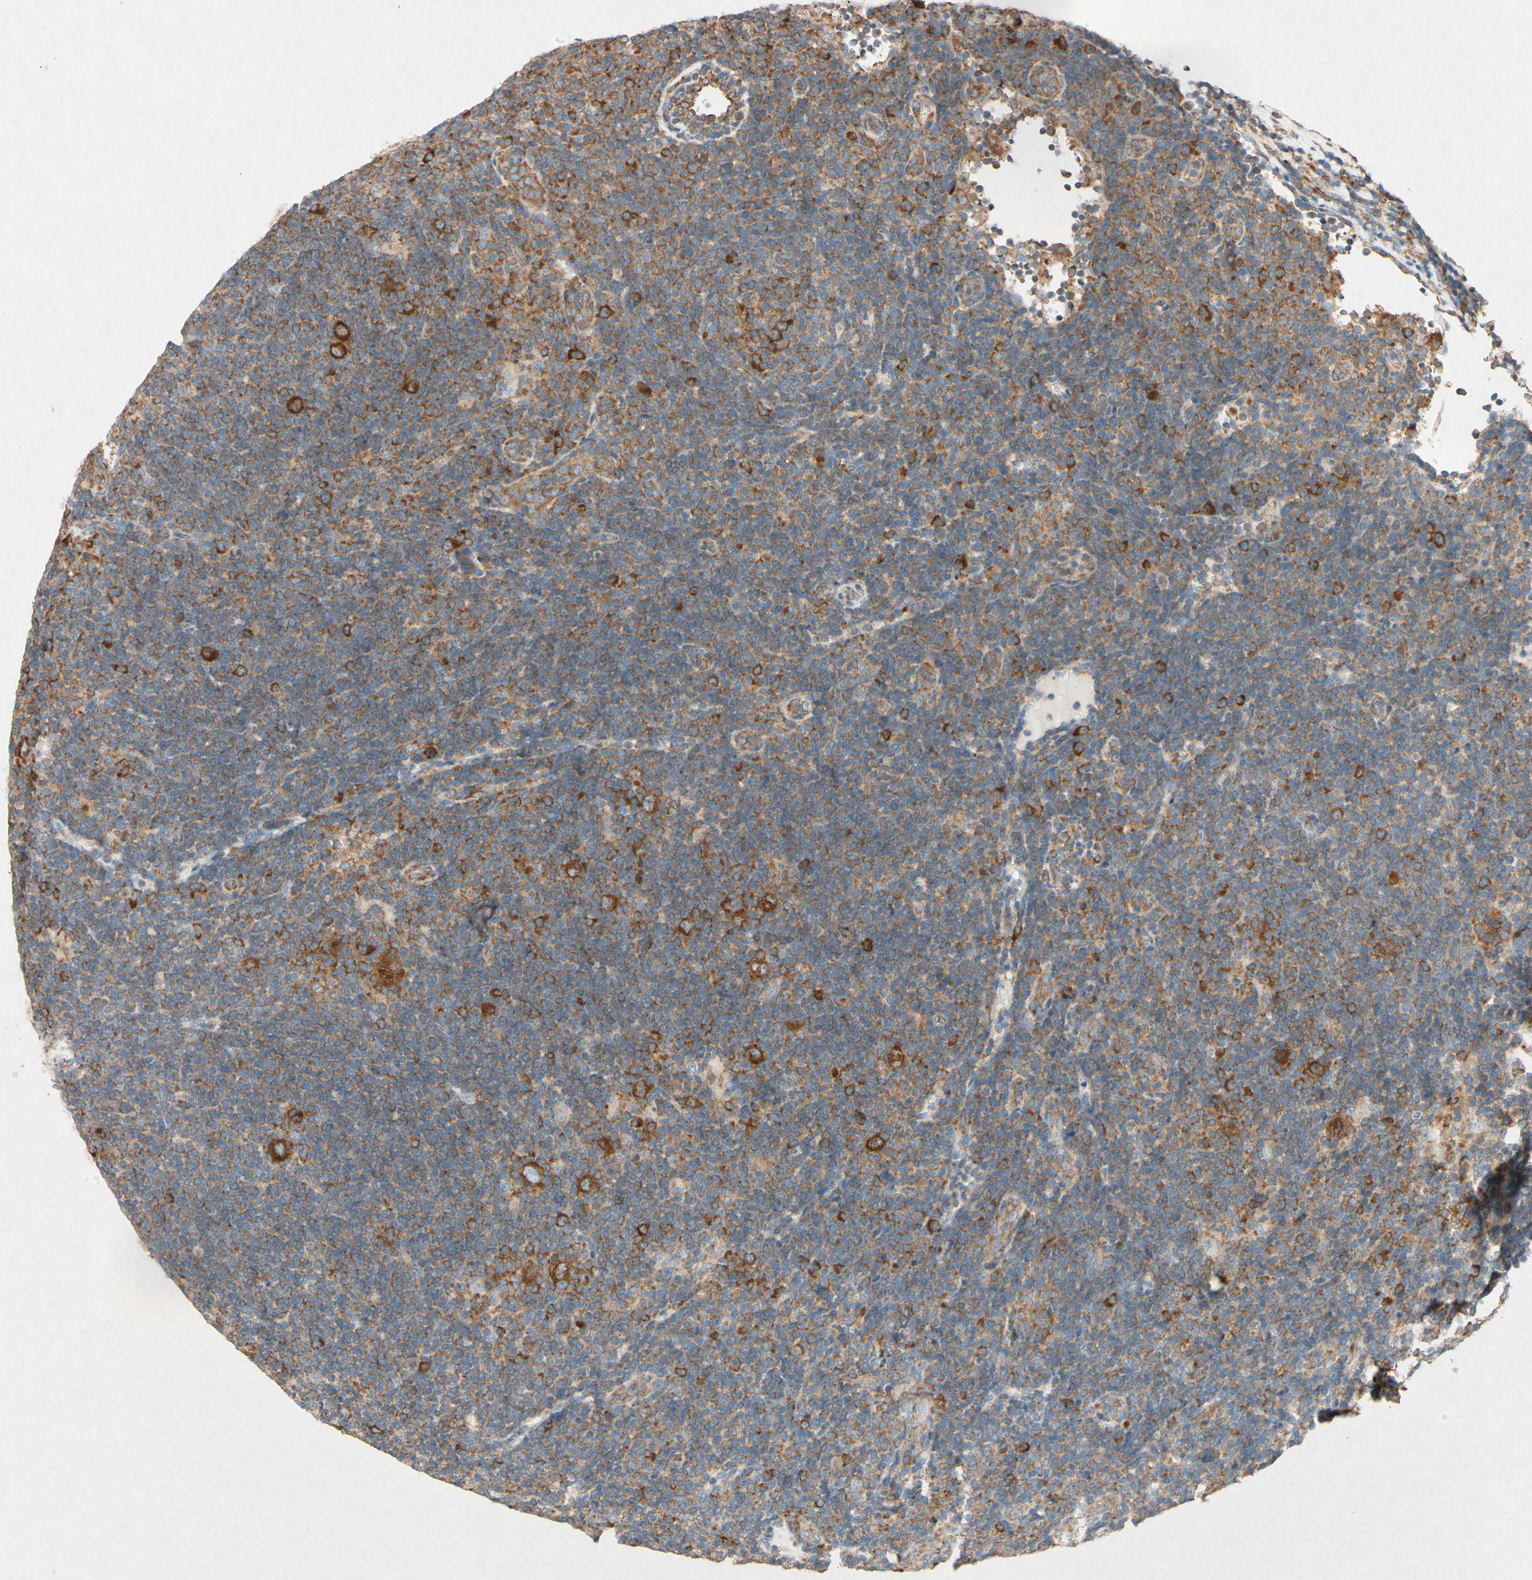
{"staining": {"intensity": "strong", "quantity": ">75%", "location": "cytoplasmic/membranous"}, "tissue": "lymphoma", "cell_type": "Tumor cells", "image_type": "cancer", "snomed": [{"axis": "morphology", "description": "Hodgkin's disease, NOS"}, {"axis": "topography", "description": "Lymph node"}], "caption": "Protein positivity by immunohistochemistry (IHC) reveals strong cytoplasmic/membranous staining in about >75% of tumor cells in lymphoma.", "gene": "PABPC1", "patient": {"sex": "female", "age": 57}}